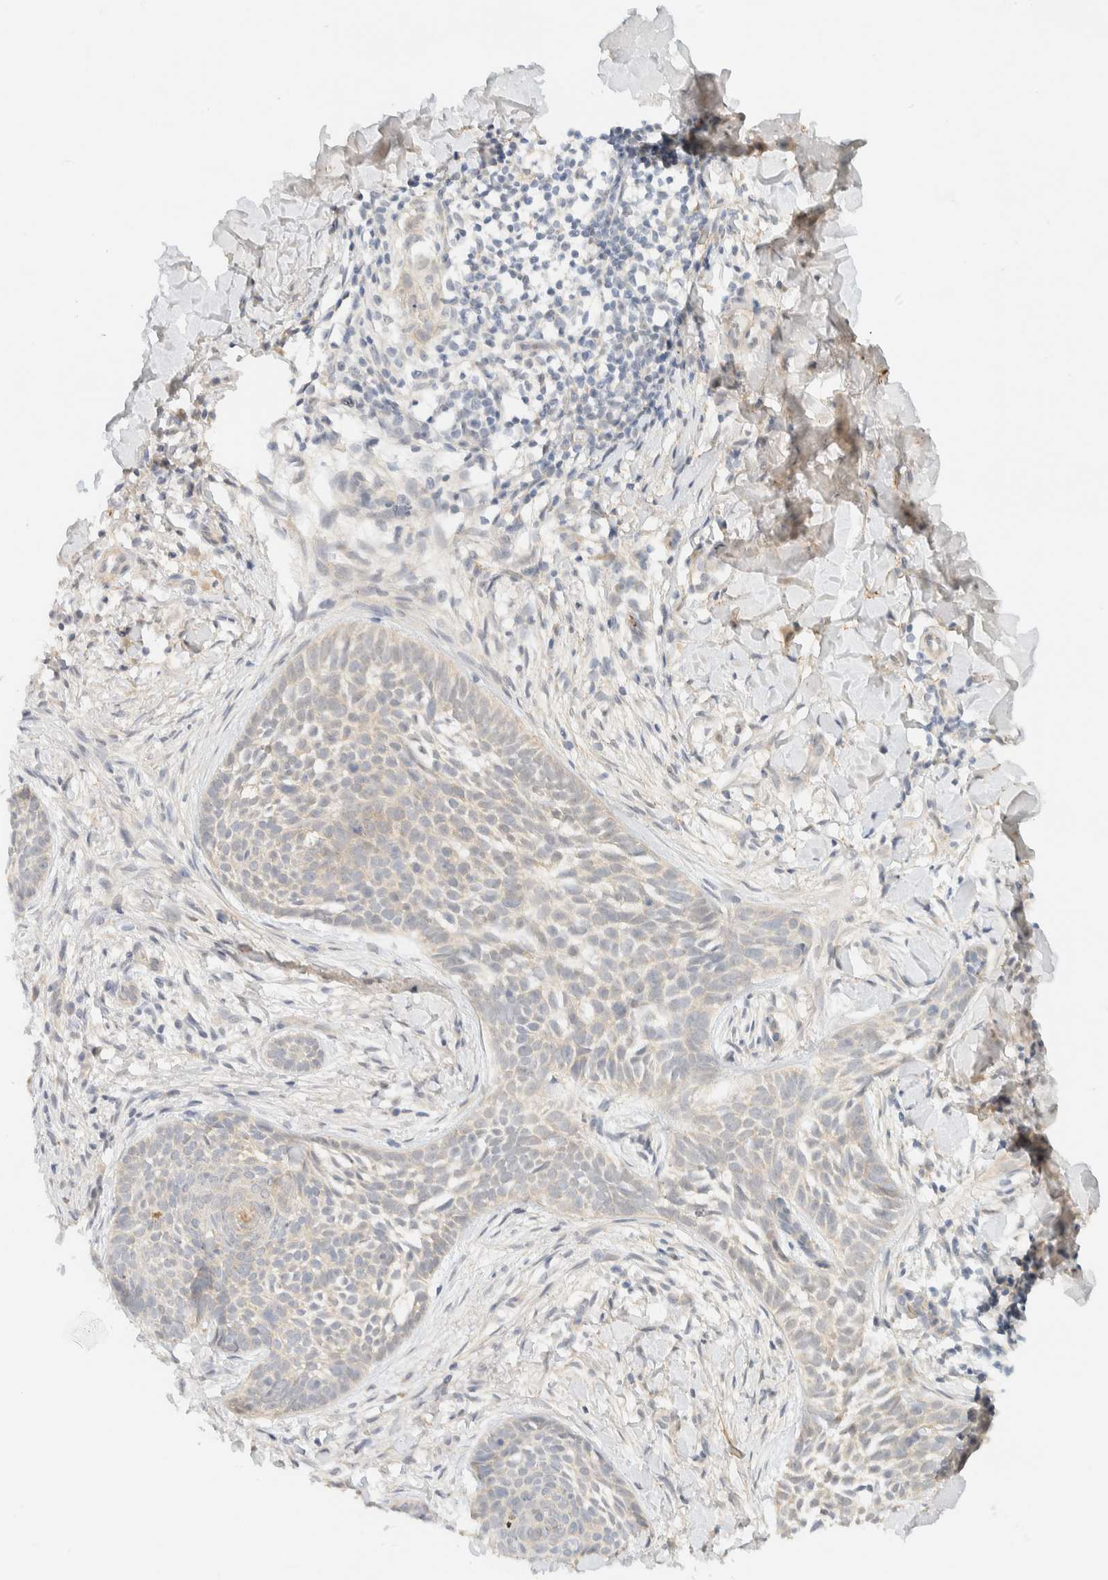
{"staining": {"intensity": "weak", "quantity": "<25%", "location": "cytoplasmic/membranous"}, "tissue": "skin cancer", "cell_type": "Tumor cells", "image_type": "cancer", "snomed": [{"axis": "morphology", "description": "Normal tissue, NOS"}, {"axis": "morphology", "description": "Basal cell carcinoma"}, {"axis": "topography", "description": "Skin"}], "caption": "Tumor cells are negative for protein expression in human skin basal cell carcinoma.", "gene": "TNK1", "patient": {"sex": "male", "age": 67}}